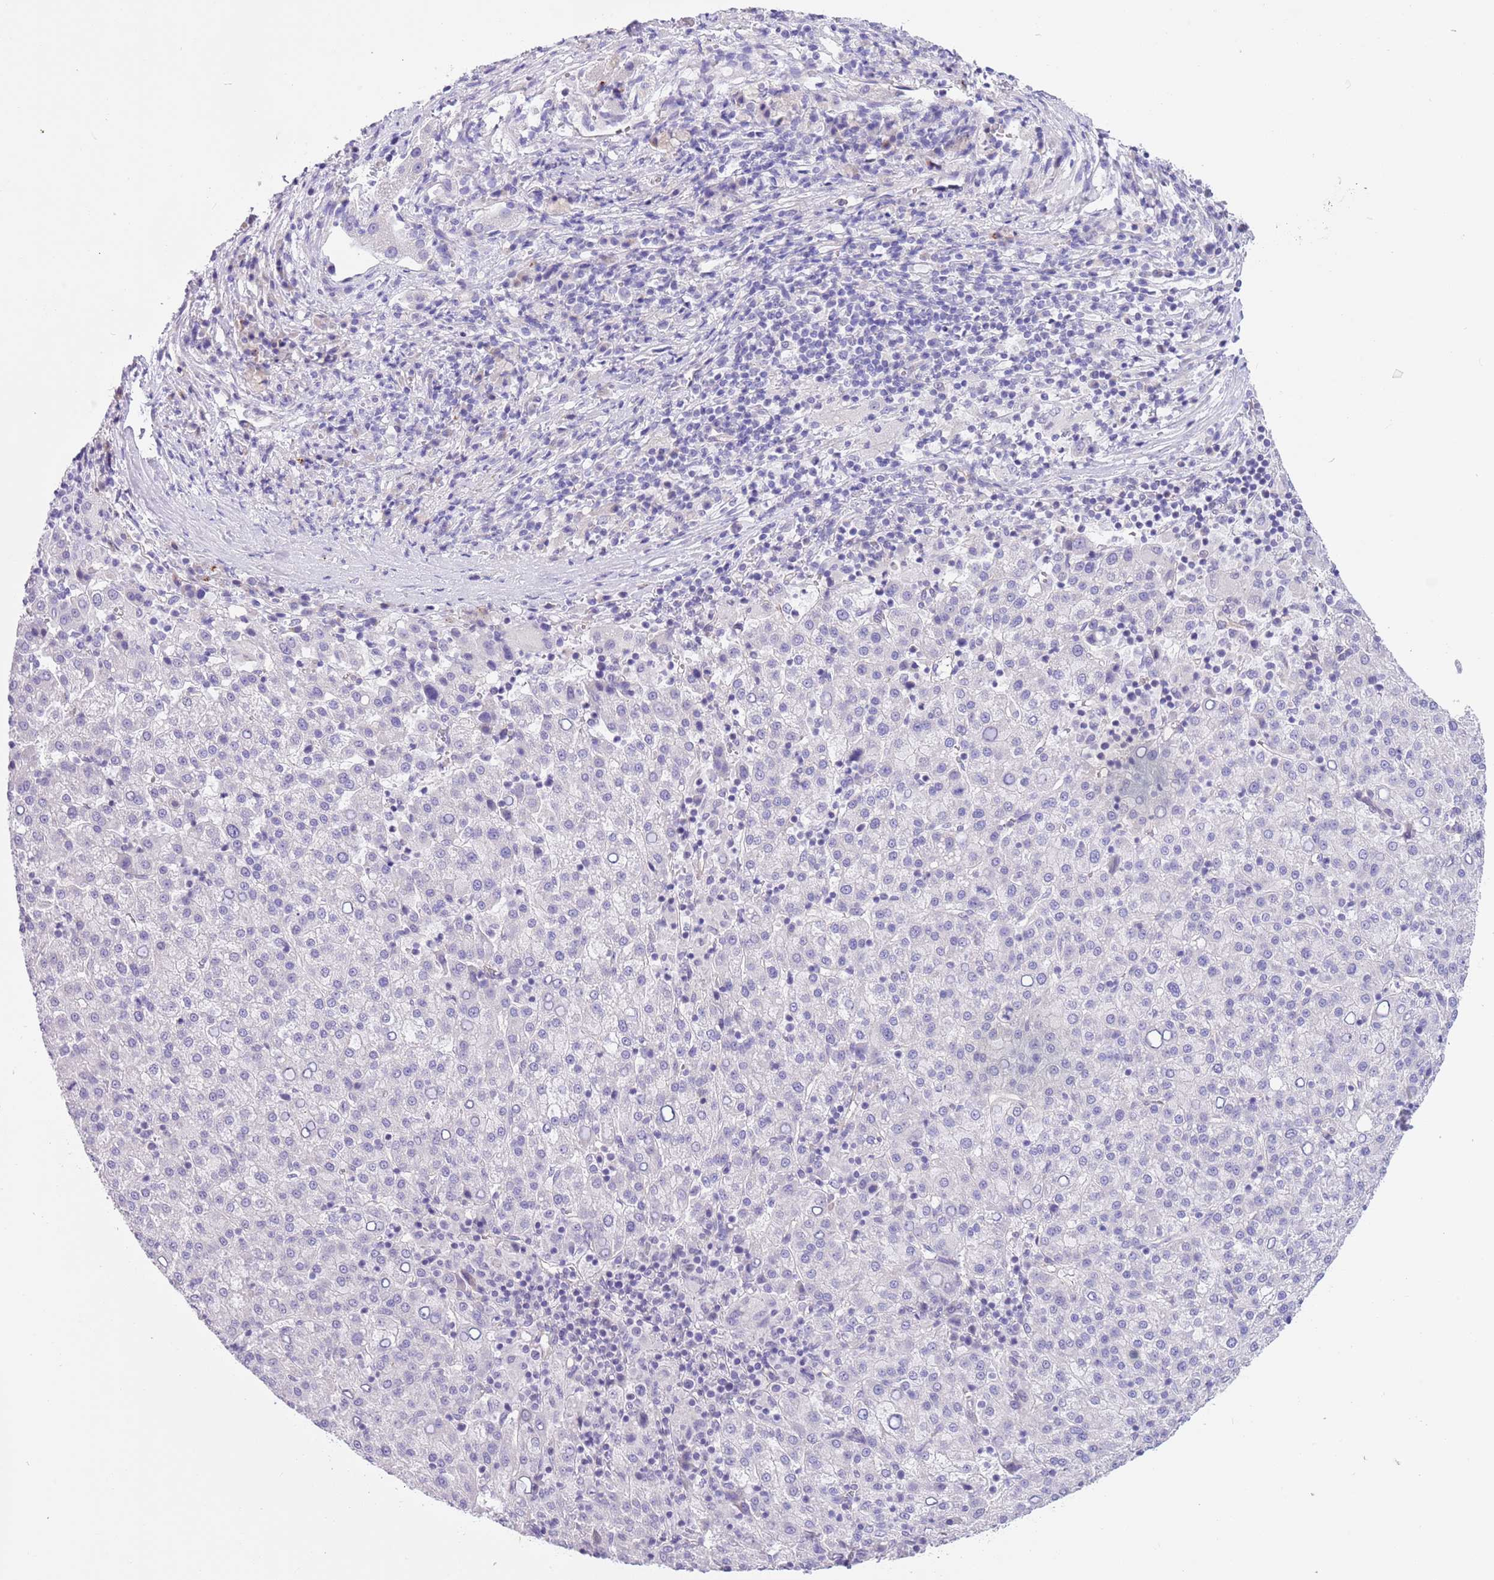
{"staining": {"intensity": "negative", "quantity": "none", "location": "none"}, "tissue": "liver cancer", "cell_type": "Tumor cells", "image_type": "cancer", "snomed": [{"axis": "morphology", "description": "Carcinoma, Hepatocellular, NOS"}, {"axis": "topography", "description": "Liver"}], "caption": "Immunohistochemistry (IHC) image of neoplastic tissue: human hepatocellular carcinoma (liver) stained with DAB (3,3'-diaminobenzidine) reveals no significant protein positivity in tumor cells.", "gene": "NET1", "patient": {"sex": "female", "age": 58}}